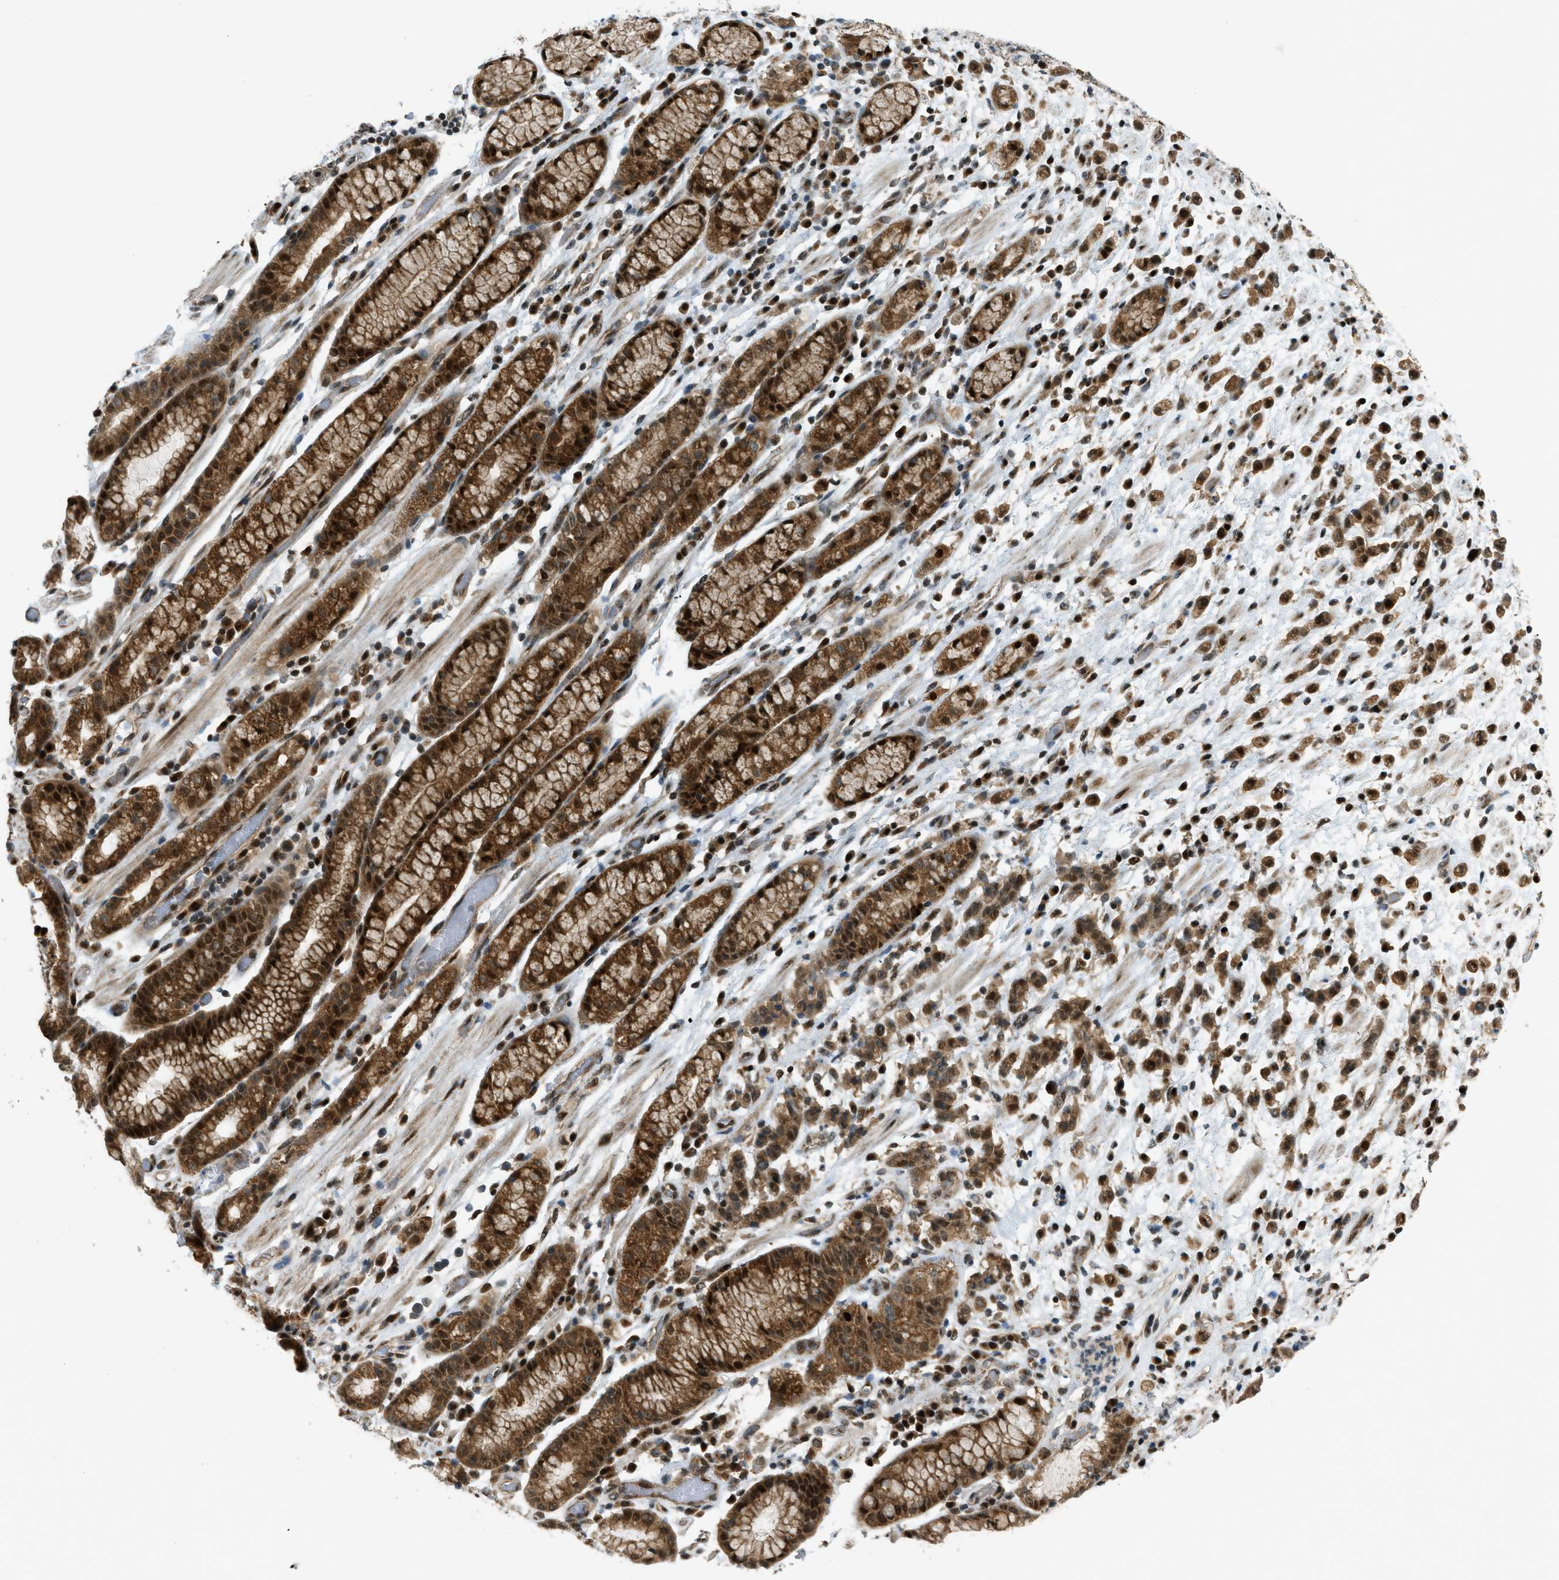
{"staining": {"intensity": "strong", "quantity": ">75%", "location": "cytoplasmic/membranous,nuclear"}, "tissue": "stomach cancer", "cell_type": "Tumor cells", "image_type": "cancer", "snomed": [{"axis": "morphology", "description": "Adenocarcinoma, NOS"}, {"axis": "topography", "description": "Stomach, lower"}], "caption": "Strong cytoplasmic/membranous and nuclear expression for a protein is appreciated in approximately >75% of tumor cells of stomach cancer (adenocarcinoma) using IHC.", "gene": "CCDC186", "patient": {"sex": "male", "age": 88}}